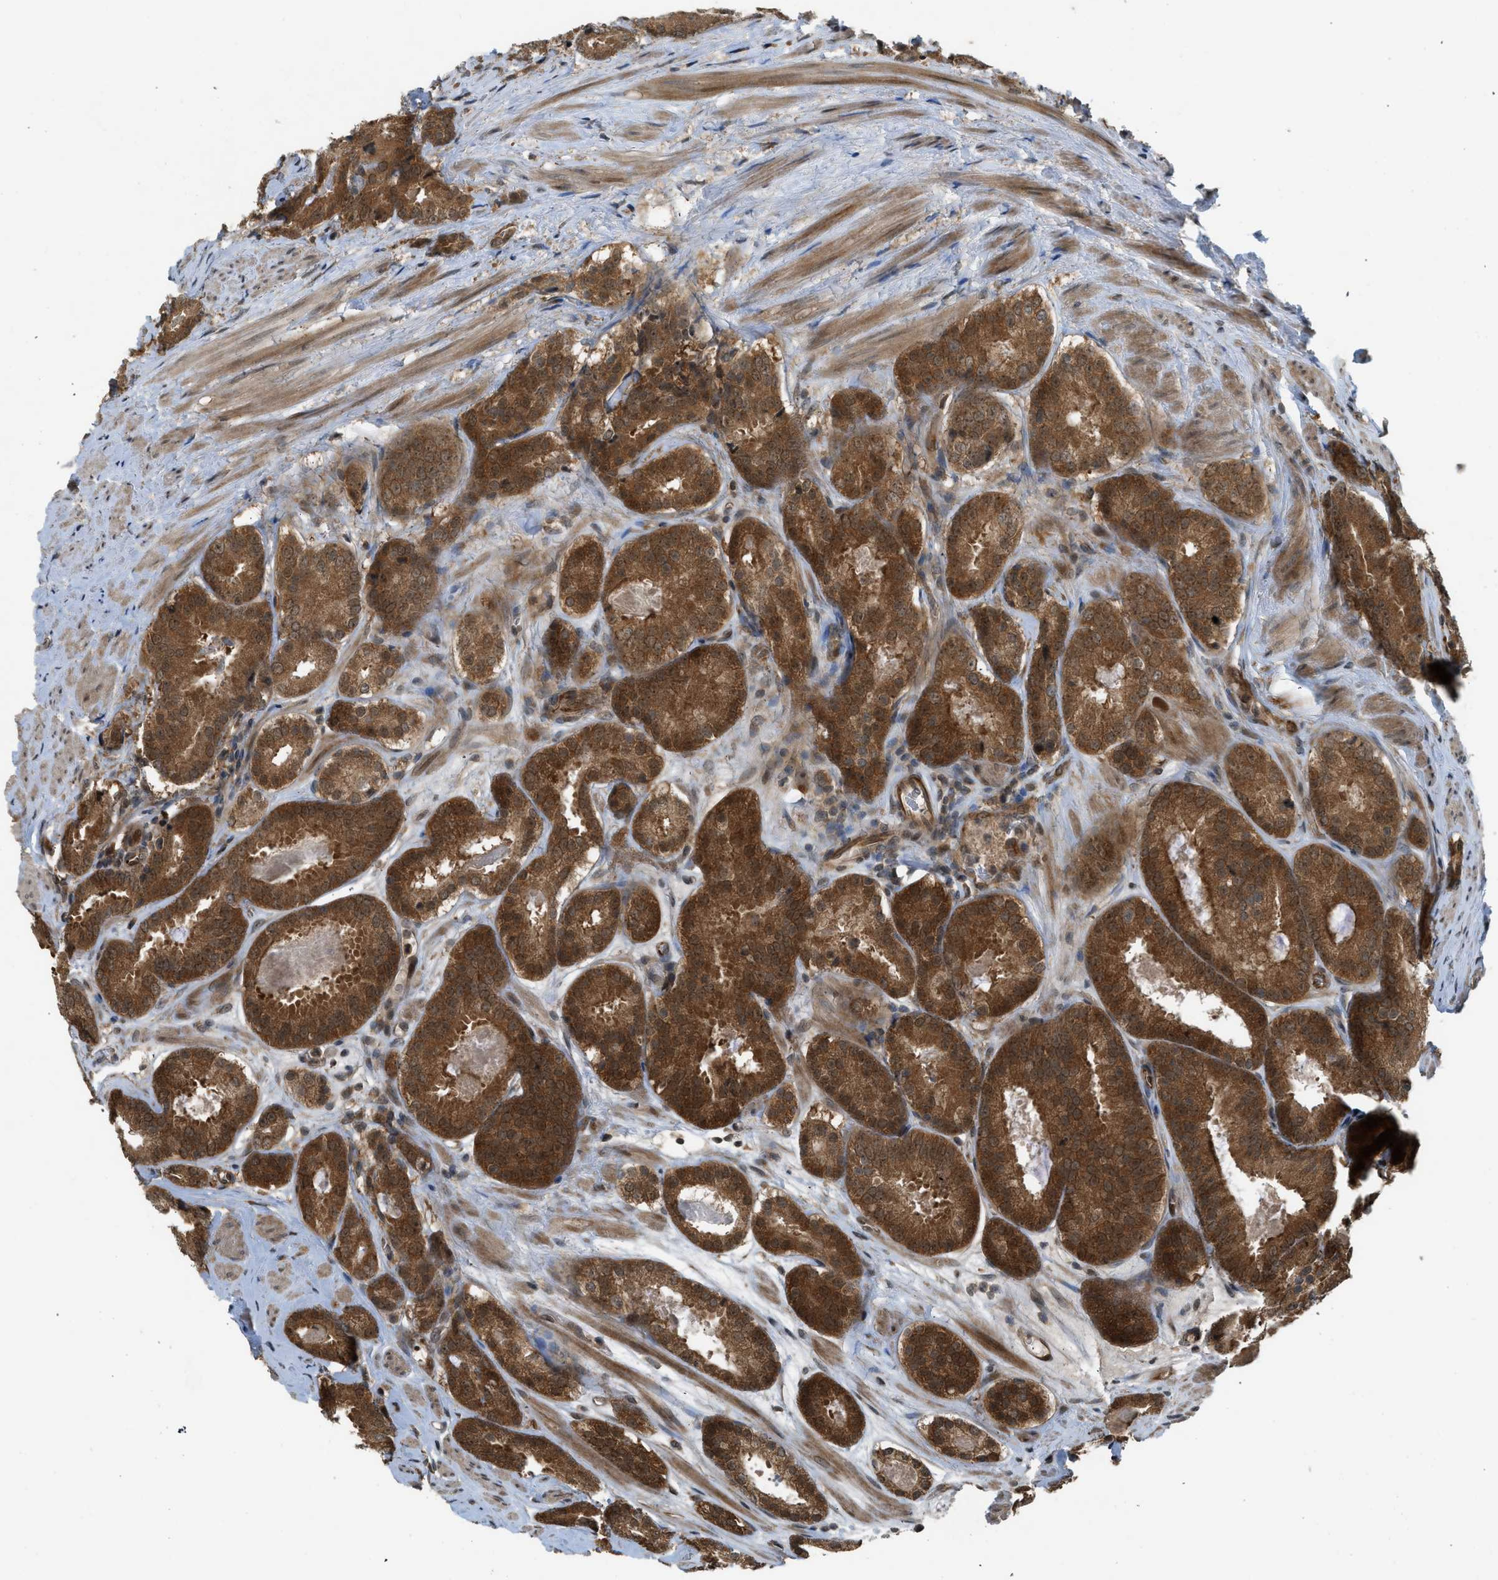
{"staining": {"intensity": "strong", "quantity": ">75%", "location": "cytoplasmic/membranous"}, "tissue": "prostate cancer", "cell_type": "Tumor cells", "image_type": "cancer", "snomed": [{"axis": "morphology", "description": "Adenocarcinoma, Low grade"}, {"axis": "topography", "description": "Prostate"}], "caption": "This is an image of immunohistochemistry staining of prostate adenocarcinoma (low-grade), which shows strong staining in the cytoplasmic/membranous of tumor cells.", "gene": "TXNL1", "patient": {"sex": "male", "age": 69}}